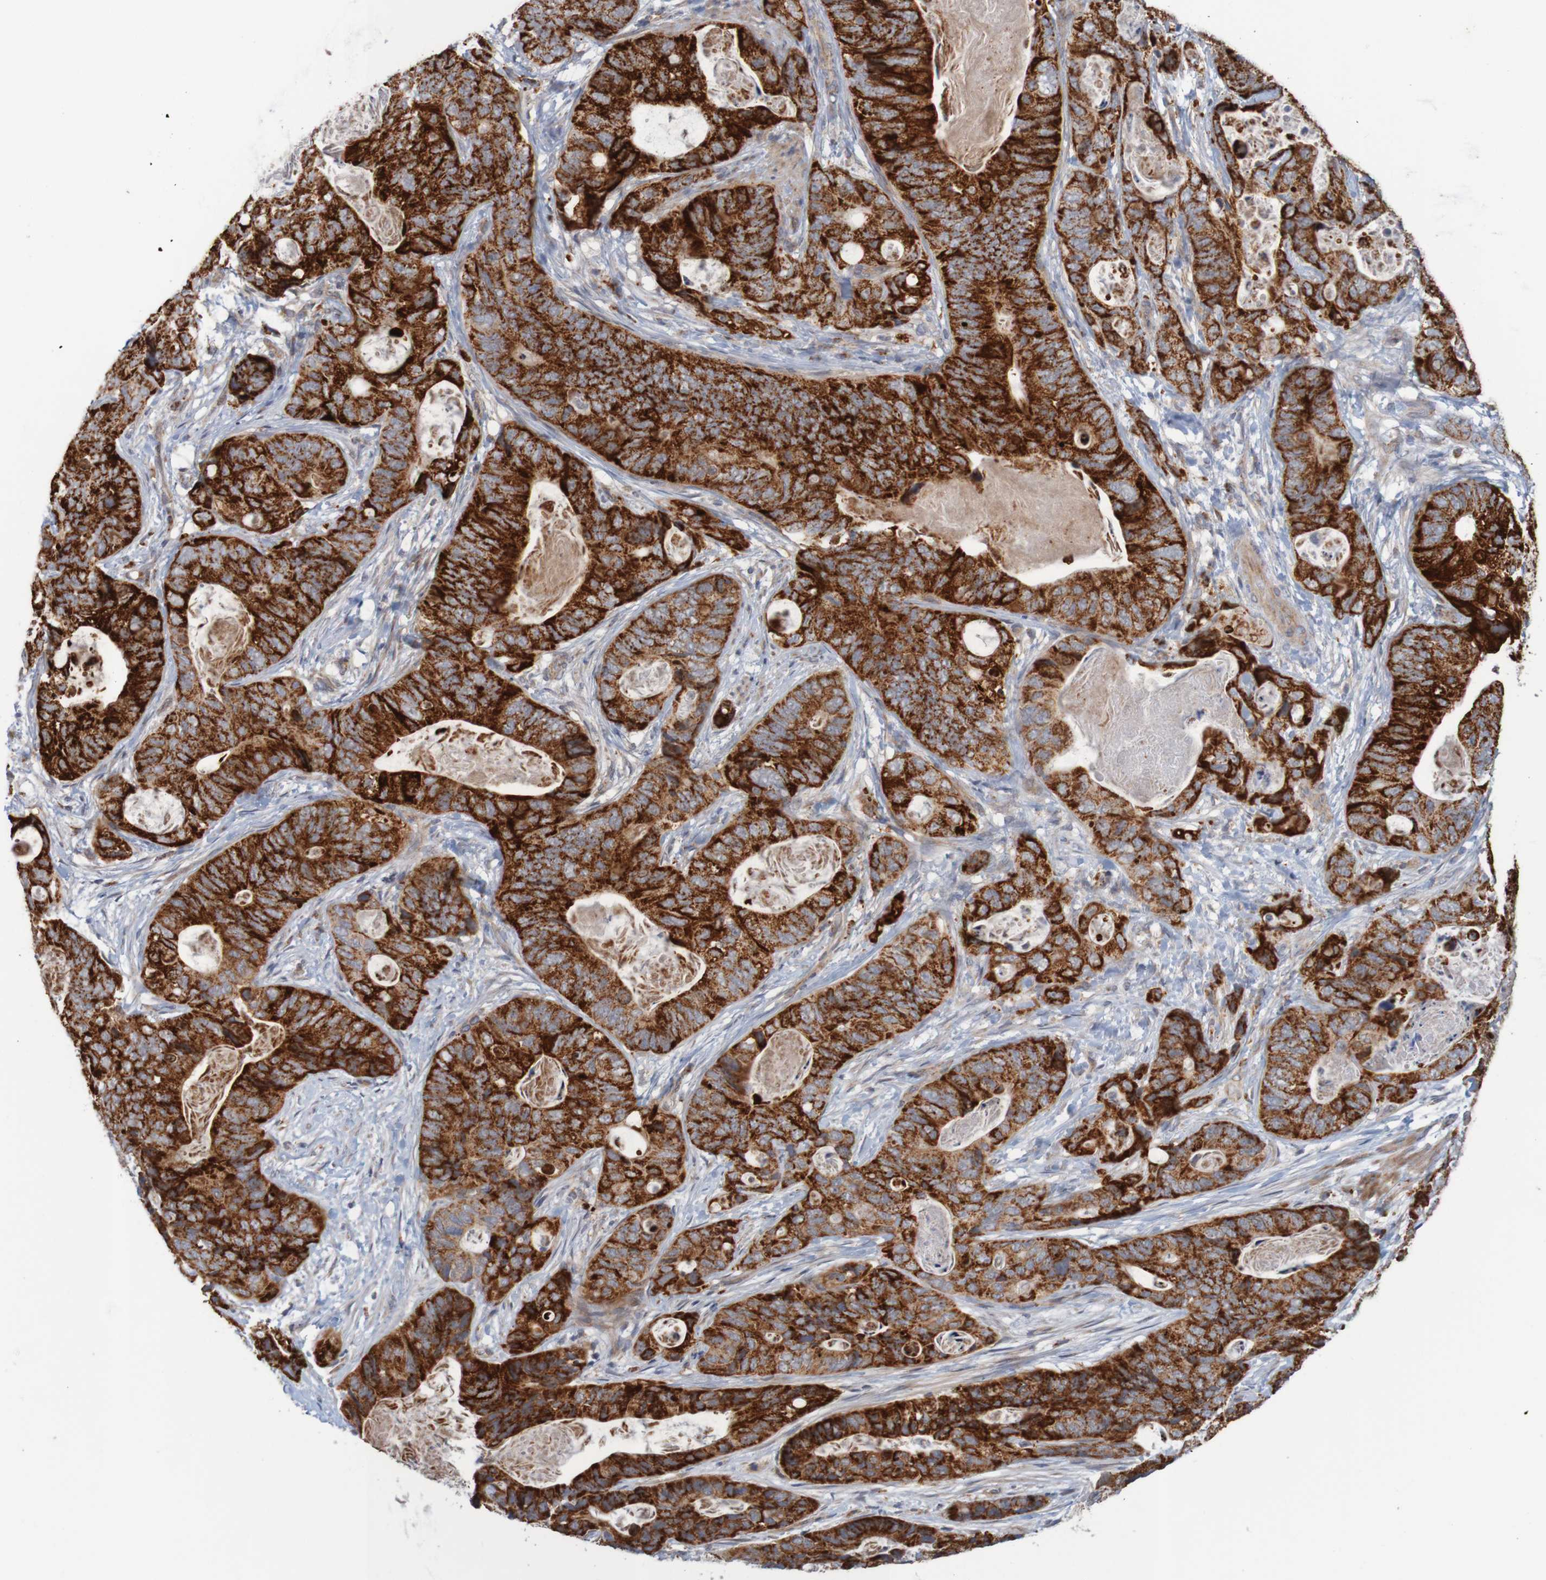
{"staining": {"intensity": "strong", "quantity": ">75%", "location": "cytoplasmic/membranous"}, "tissue": "stomach cancer", "cell_type": "Tumor cells", "image_type": "cancer", "snomed": [{"axis": "morphology", "description": "Adenocarcinoma, NOS"}, {"axis": "topography", "description": "Stomach"}], "caption": "Stomach adenocarcinoma stained for a protein (brown) shows strong cytoplasmic/membranous positive positivity in about >75% of tumor cells.", "gene": "NAV2", "patient": {"sex": "female", "age": 89}}